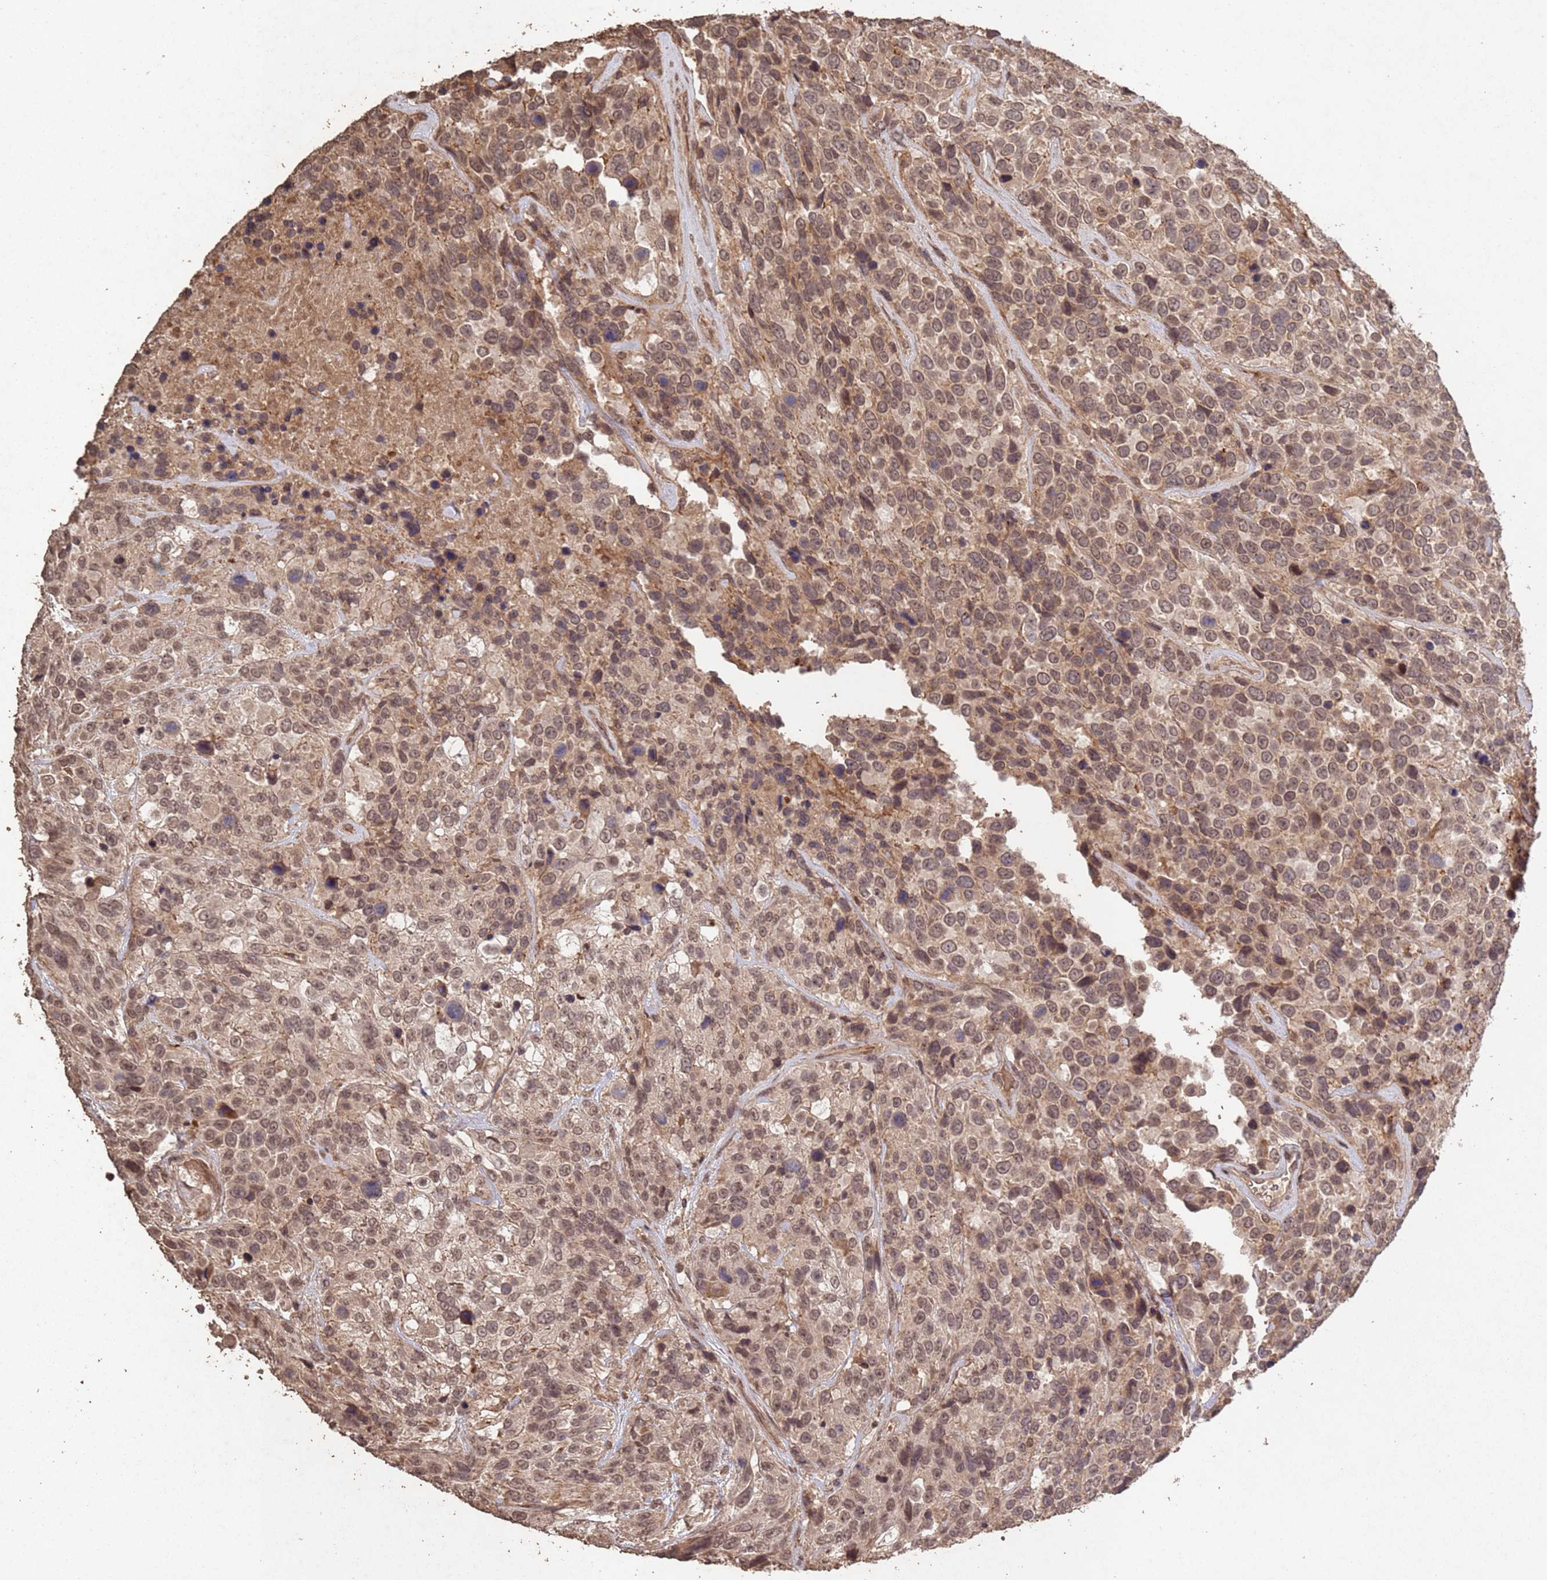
{"staining": {"intensity": "moderate", "quantity": ">75%", "location": "nuclear"}, "tissue": "urothelial cancer", "cell_type": "Tumor cells", "image_type": "cancer", "snomed": [{"axis": "morphology", "description": "Urothelial carcinoma, High grade"}, {"axis": "topography", "description": "Urinary bladder"}], "caption": "Tumor cells demonstrate moderate nuclear expression in approximately >75% of cells in urothelial cancer.", "gene": "FRAT1", "patient": {"sex": "male", "age": 56}}